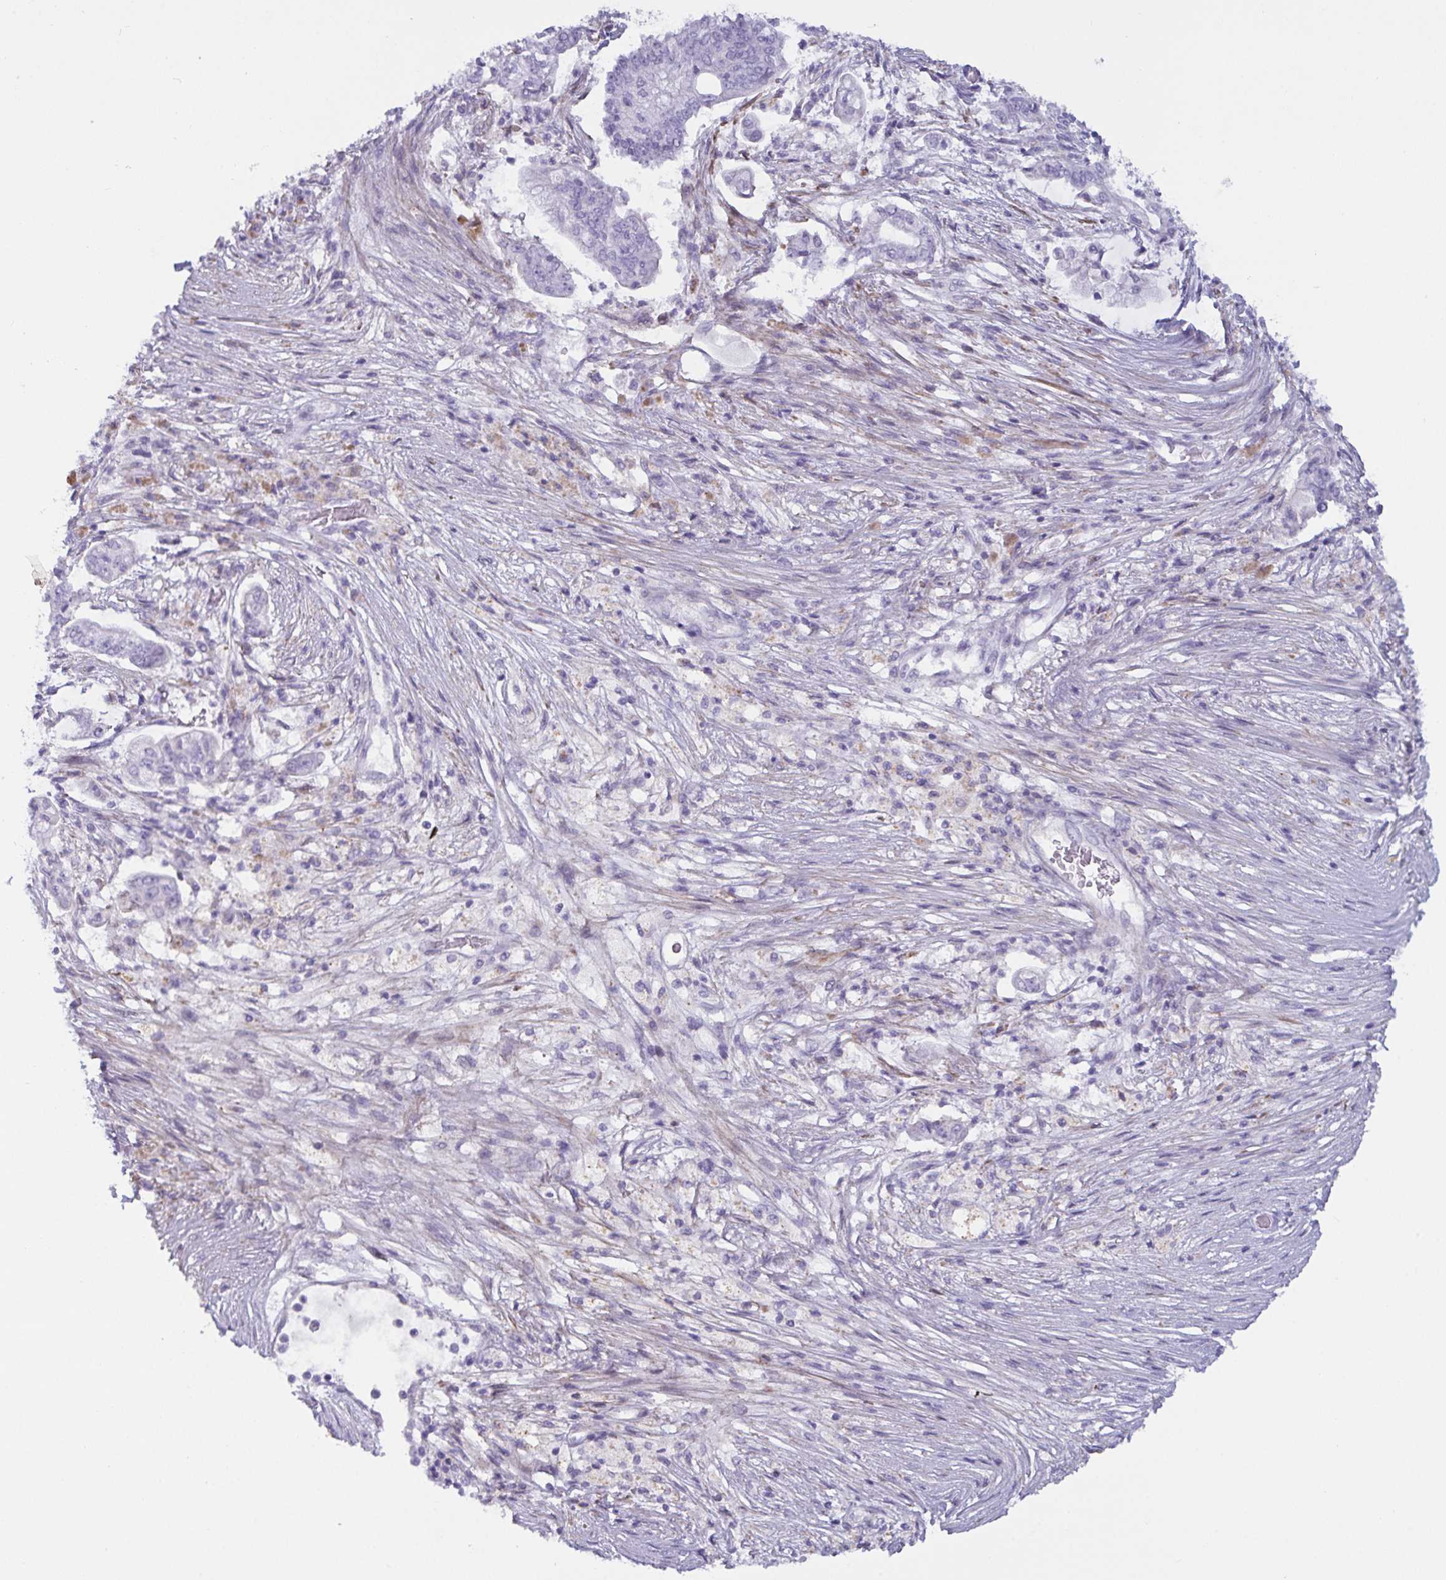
{"staining": {"intensity": "negative", "quantity": "none", "location": "none"}, "tissue": "pancreatic cancer", "cell_type": "Tumor cells", "image_type": "cancer", "snomed": [{"axis": "morphology", "description": "Adenocarcinoma, NOS"}, {"axis": "topography", "description": "Pancreas"}], "caption": "High power microscopy image of an immunohistochemistry (IHC) micrograph of pancreatic adenocarcinoma, revealing no significant positivity in tumor cells. Nuclei are stained in blue.", "gene": "OR5P3", "patient": {"sex": "female", "age": 69}}